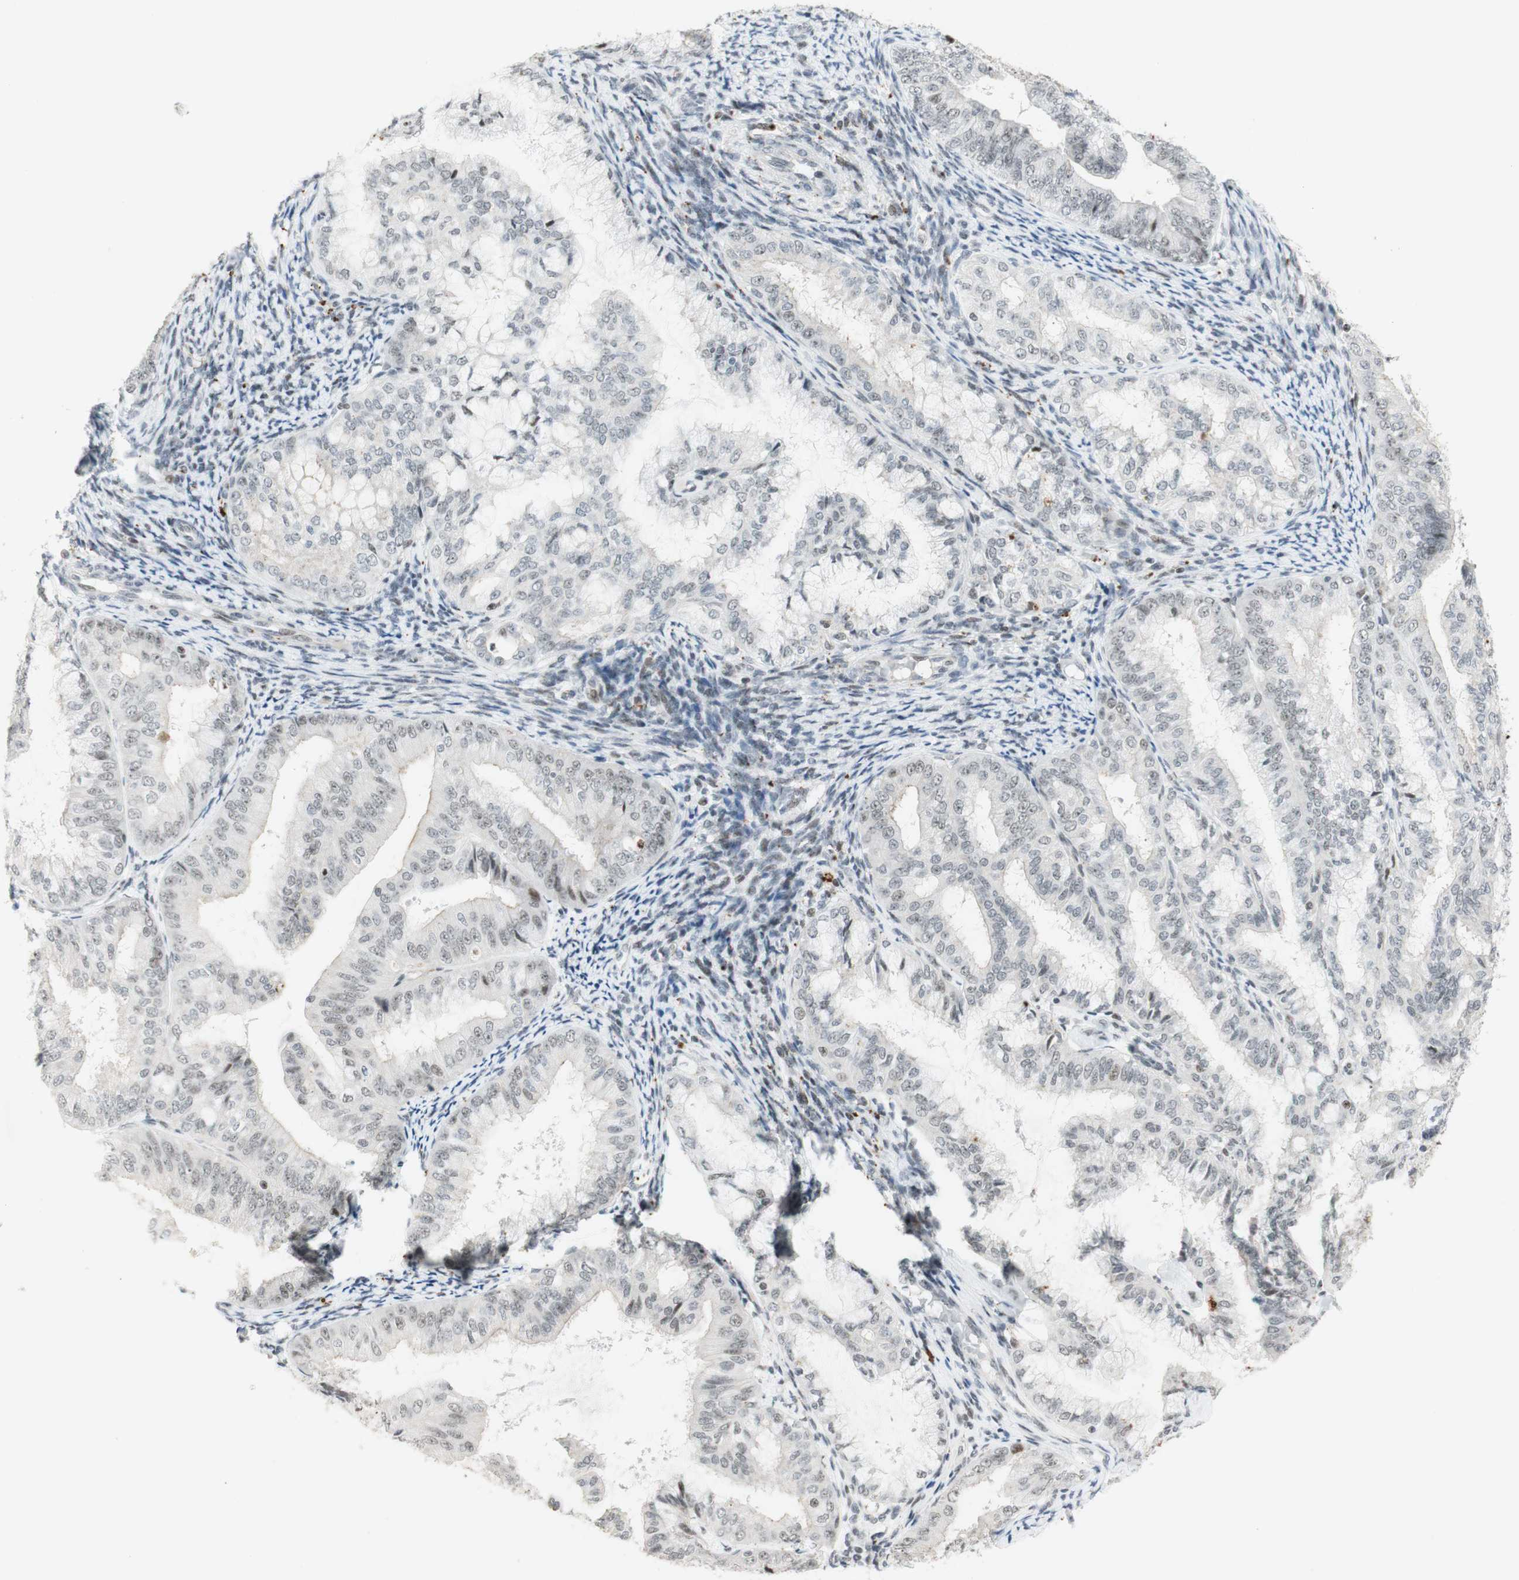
{"staining": {"intensity": "moderate", "quantity": ">75%", "location": "nuclear"}, "tissue": "endometrial cancer", "cell_type": "Tumor cells", "image_type": "cancer", "snomed": [{"axis": "morphology", "description": "Adenocarcinoma, NOS"}, {"axis": "topography", "description": "Endometrium"}], "caption": "This is an image of immunohistochemistry (IHC) staining of endometrial cancer, which shows moderate positivity in the nuclear of tumor cells.", "gene": "IRF1", "patient": {"sex": "female", "age": 63}}